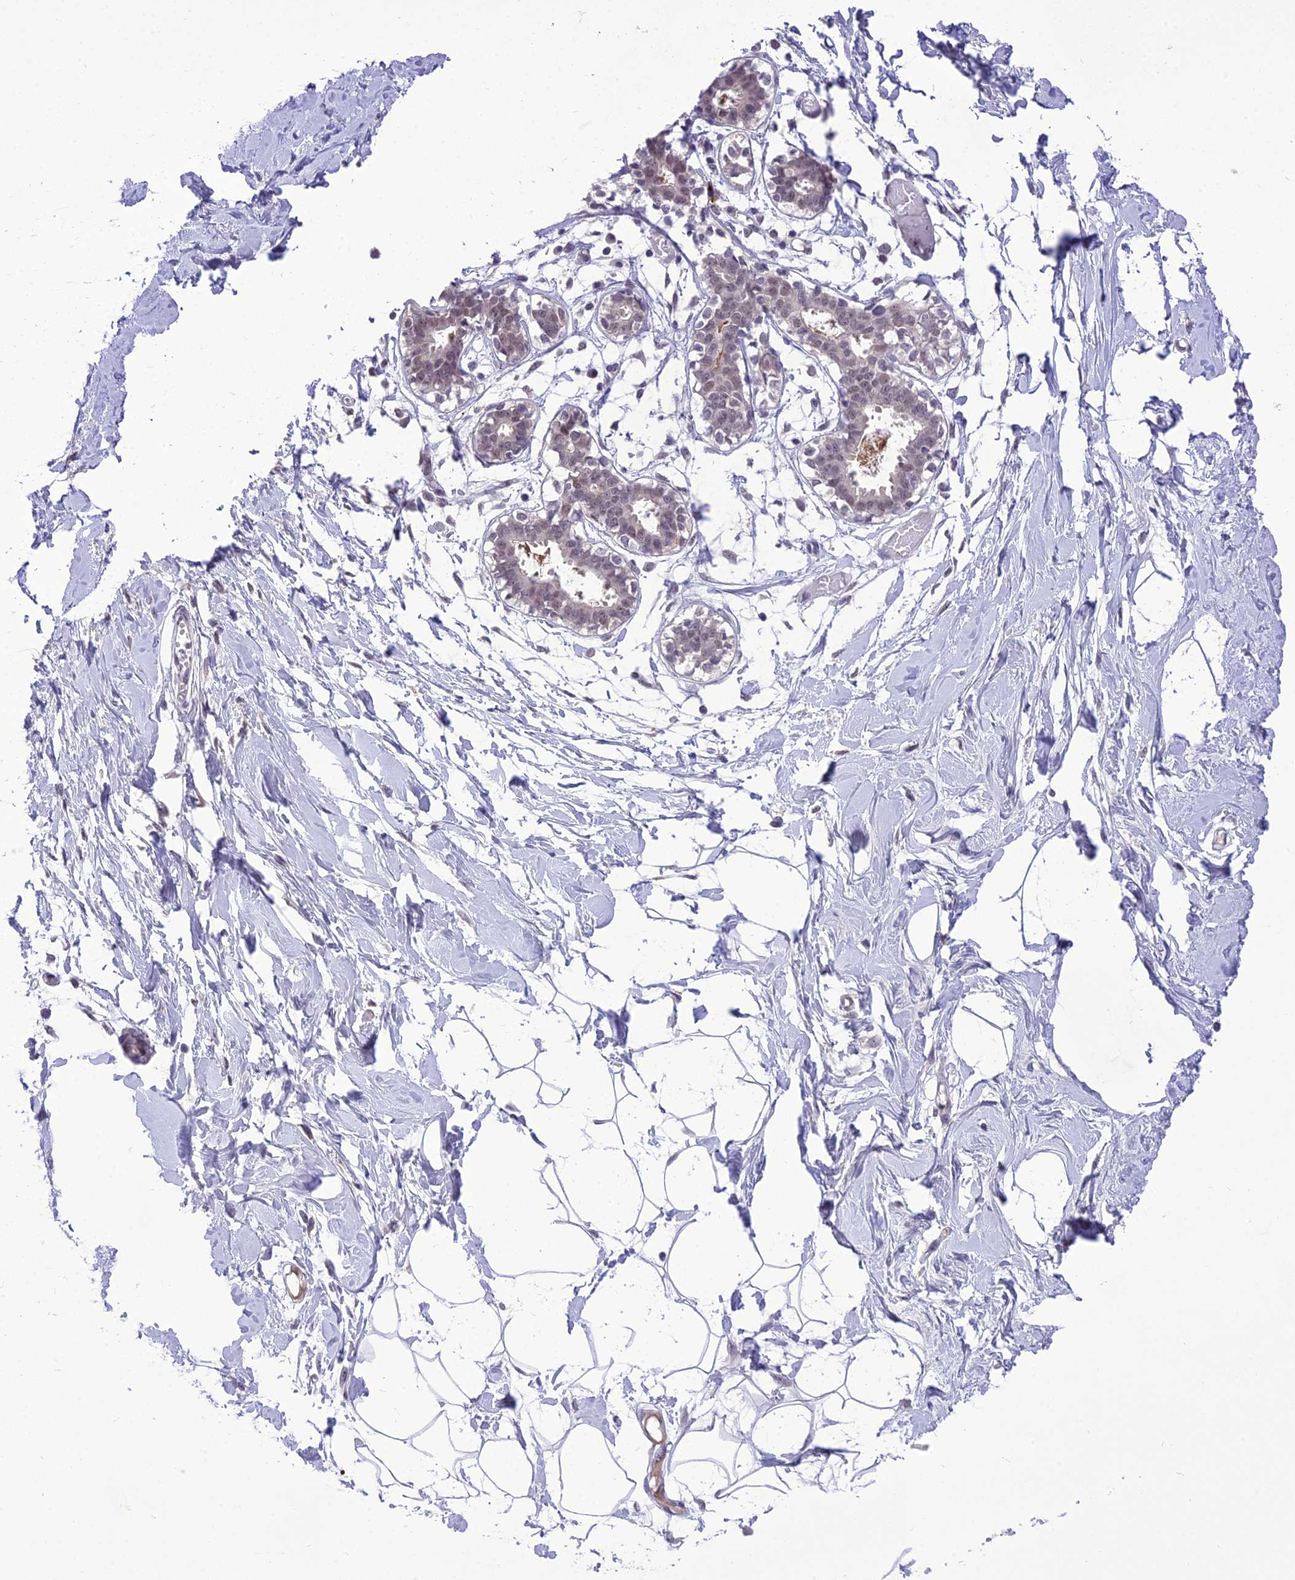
{"staining": {"intensity": "moderate", "quantity": ">75%", "location": "nuclear"}, "tissue": "breast", "cell_type": "Adipocytes", "image_type": "normal", "snomed": [{"axis": "morphology", "description": "Normal tissue, NOS"}, {"axis": "topography", "description": "Breast"}], "caption": "Immunohistochemical staining of unremarkable breast shows medium levels of moderate nuclear staining in about >75% of adipocytes.", "gene": "SH3RF3", "patient": {"sex": "female", "age": 27}}